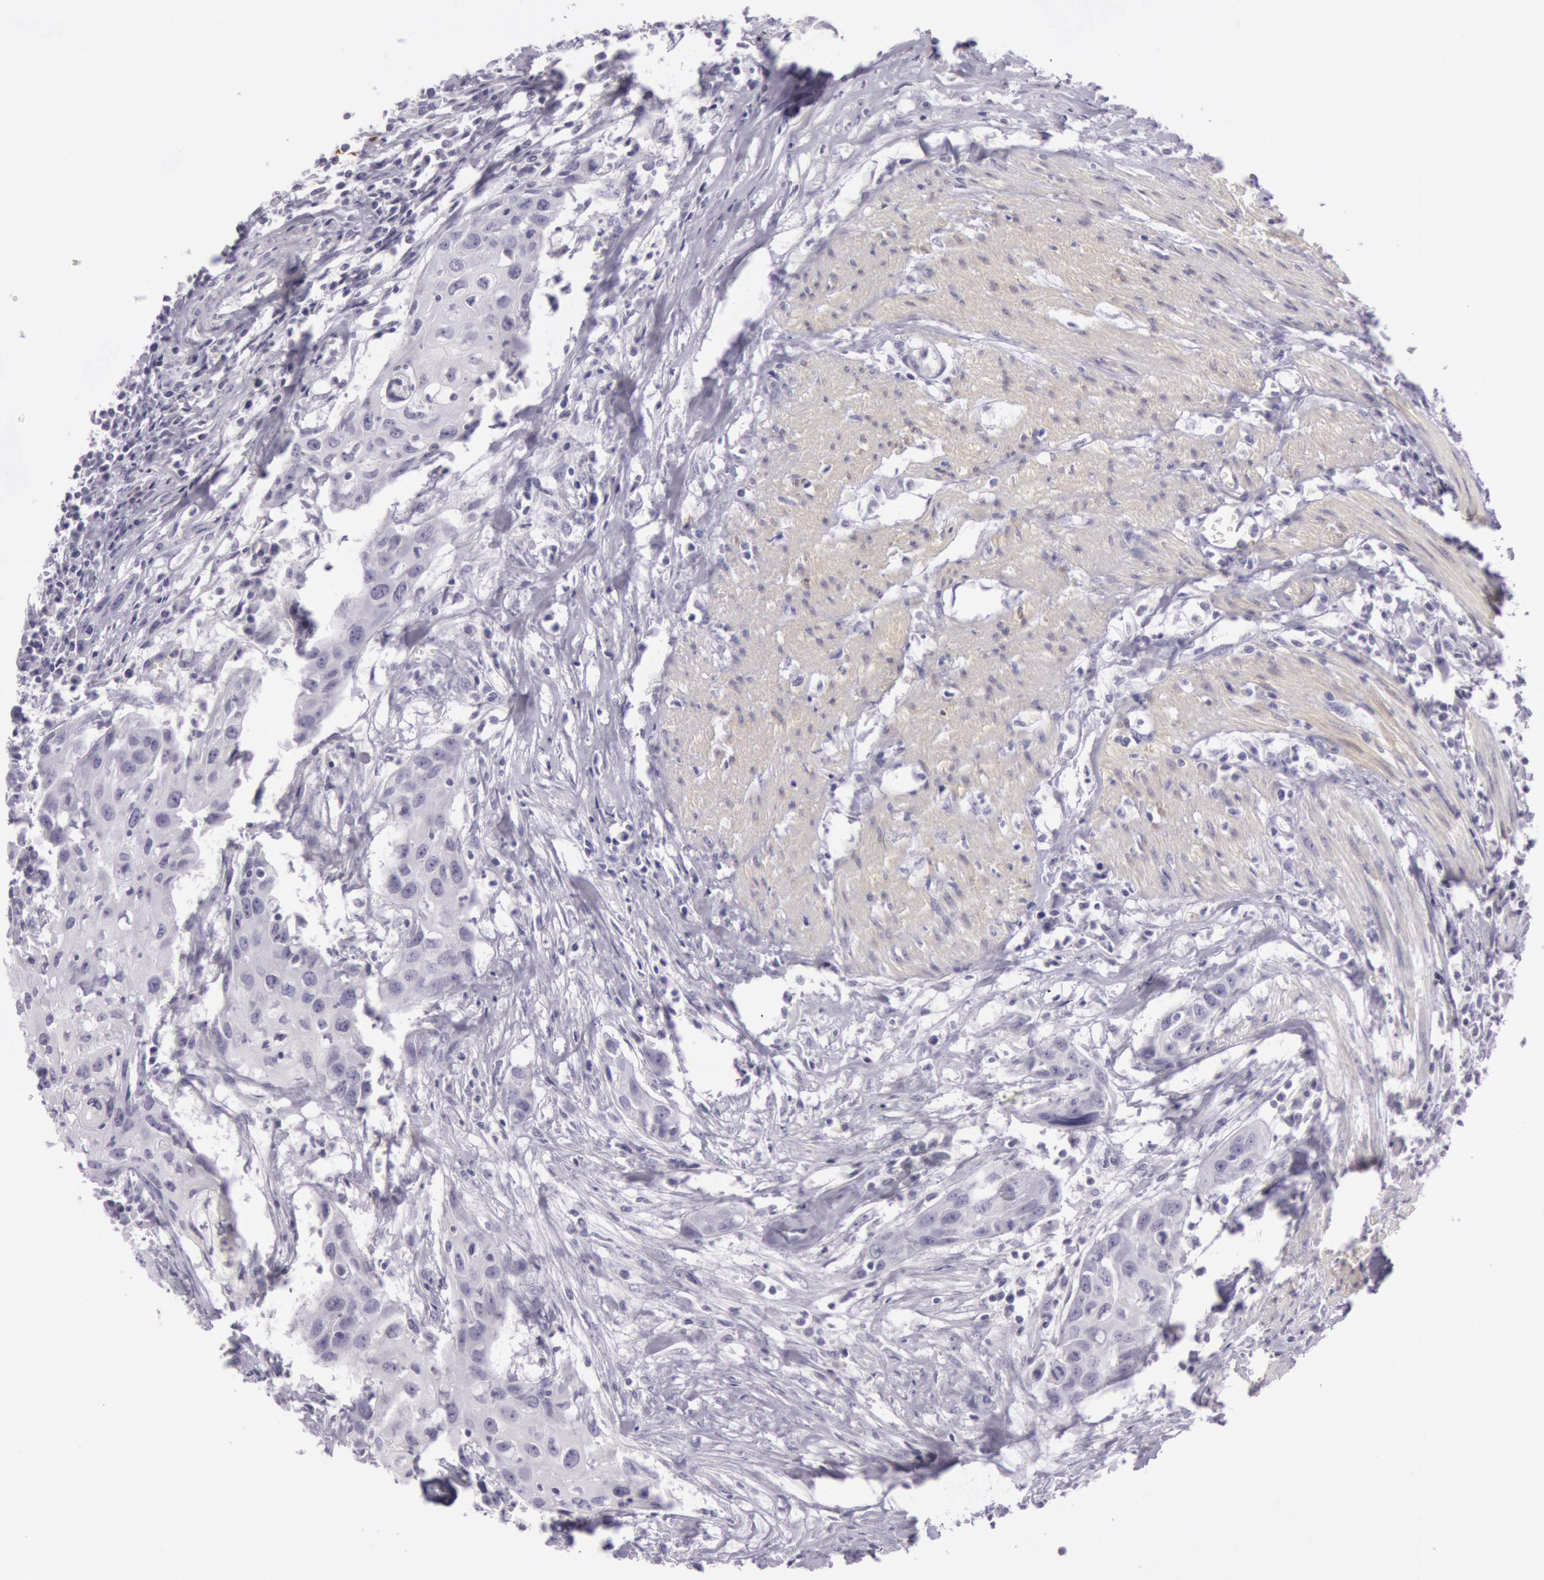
{"staining": {"intensity": "negative", "quantity": "none", "location": "none"}, "tissue": "urothelial cancer", "cell_type": "Tumor cells", "image_type": "cancer", "snomed": [{"axis": "morphology", "description": "Urothelial carcinoma, High grade"}, {"axis": "topography", "description": "Urinary bladder"}], "caption": "Immunohistochemistry (IHC) of human urothelial cancer displays no staining in tumor cells.", "gene": "CKB", "patient": {"sex": "male", "age": 54}}